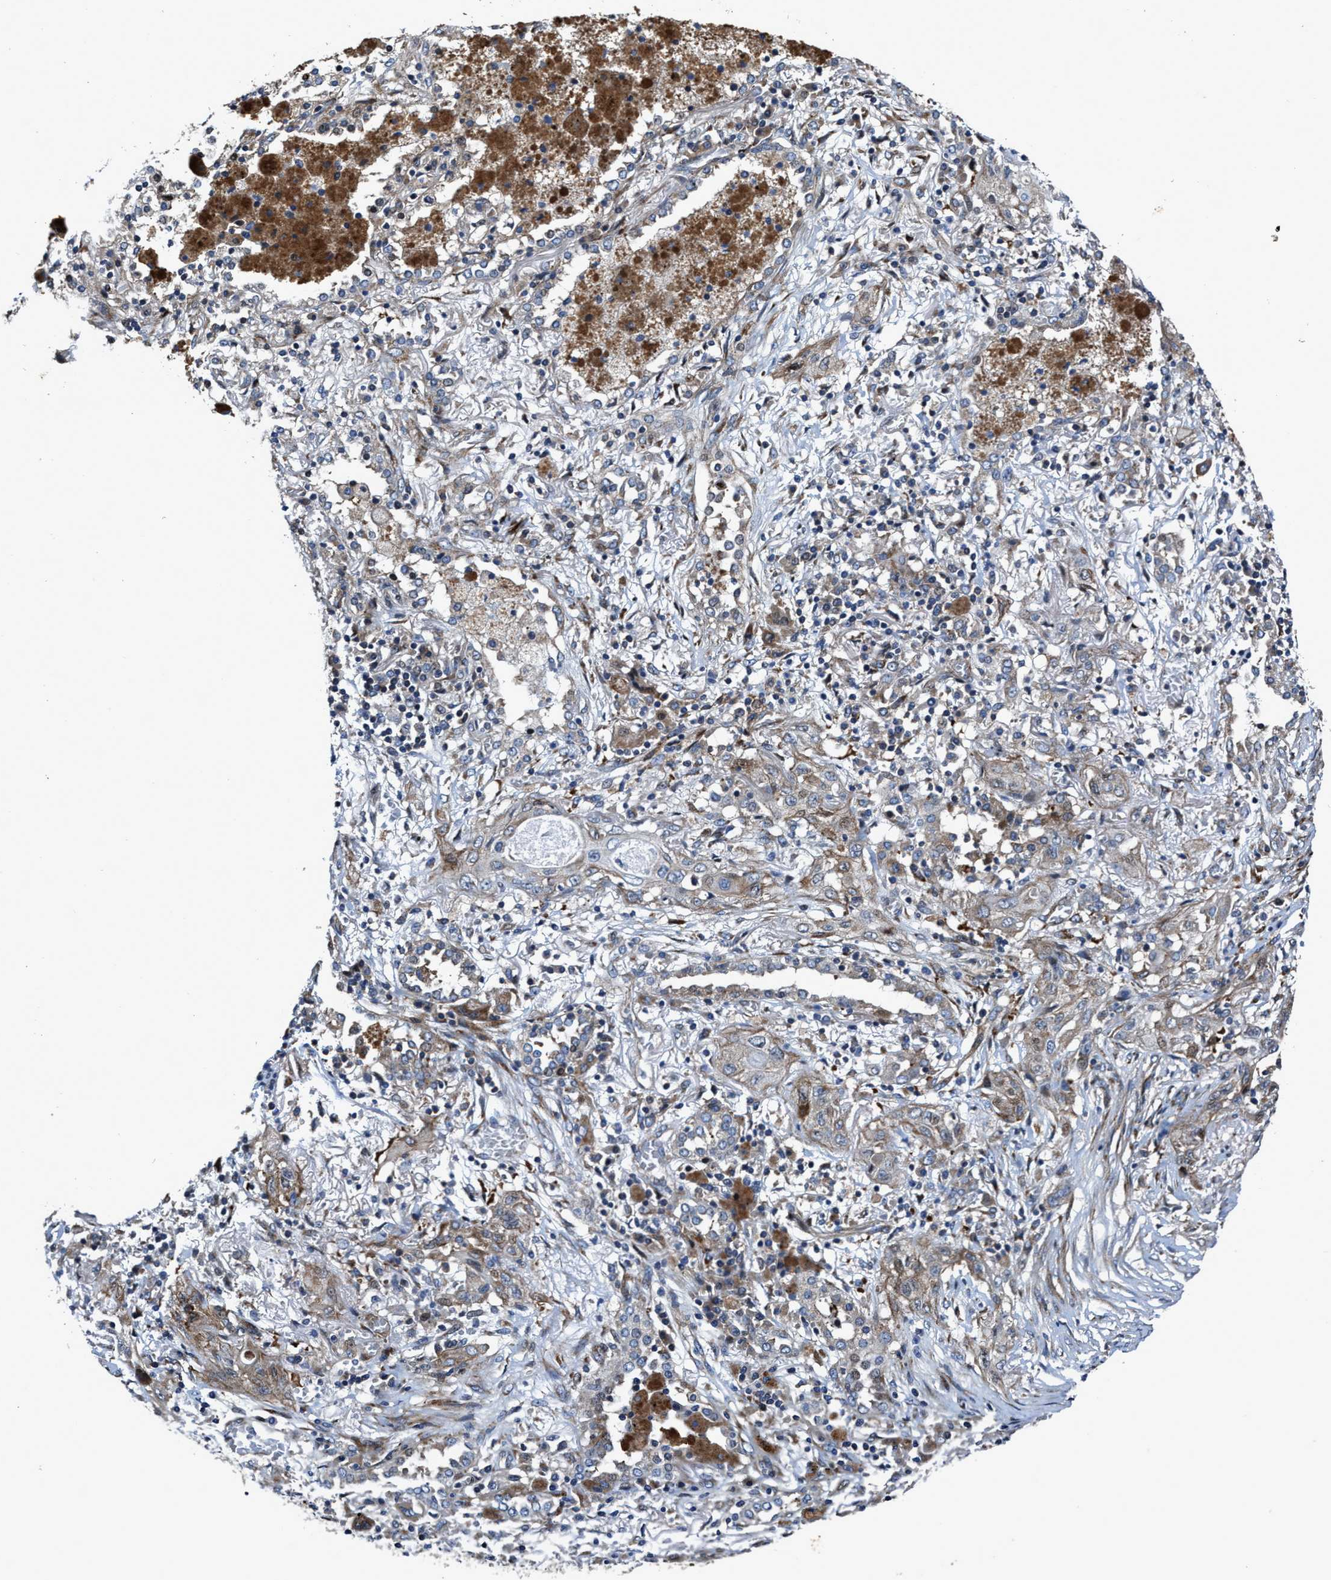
{"staining": {"intensity": "weak", "quantity": "<25%", "location": "cytoplasmic/membranous"}, "tissue": "lung cancer", "cell_type": "Tumor cells", "image_type": "cancer", "snomed": [{"axis": "morphology", "description": "Squamous cell carcinoma, NOS"}, {"axis": "topography", "description": "Lung"}], "caption": "This is an immunohistochemistry histopathology image of lung squamous cell carcinoma. There is no staining in tumor cells.", "gene": "PTAR1", "patient": {"sex": "female", "age": 47}}